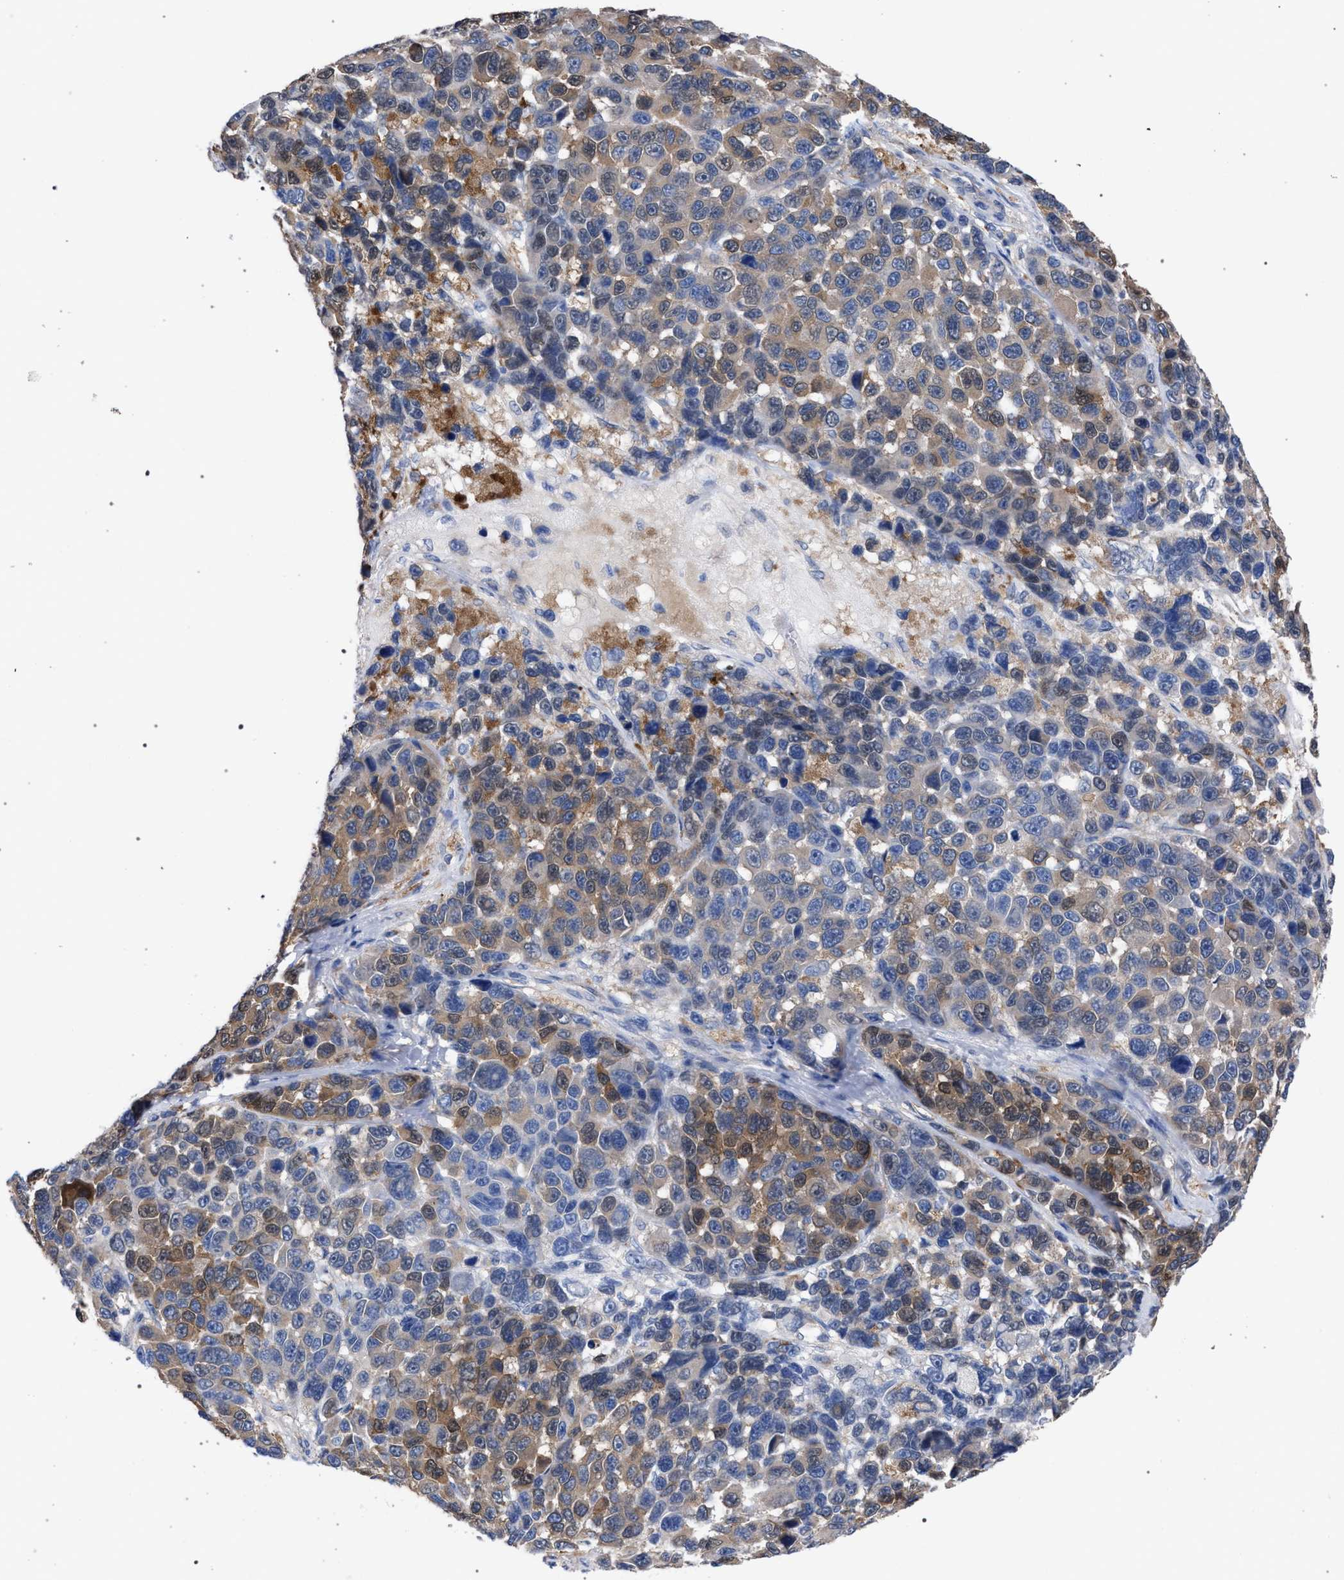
{"staining": {"intensity": "weak", "quantity": "25%-75%", "location": "cytoplasmic/membranous"}, "tissue": "melanoma", "cell_type": "Tumor cells", "image_type": "cancer", "snomed": [{"axis": "morphology", "description": "Malignant melanoma, NOS"}, {"axis": "topography", "description": "Skin"}], "caption": "Malignant melanoma tissue demonstrates weak cytoplasmic/membranous expression in approximately 25%-75% of tumor cells", "gene": "GMPR", "patient": {"sex": "male", "age": 53}}